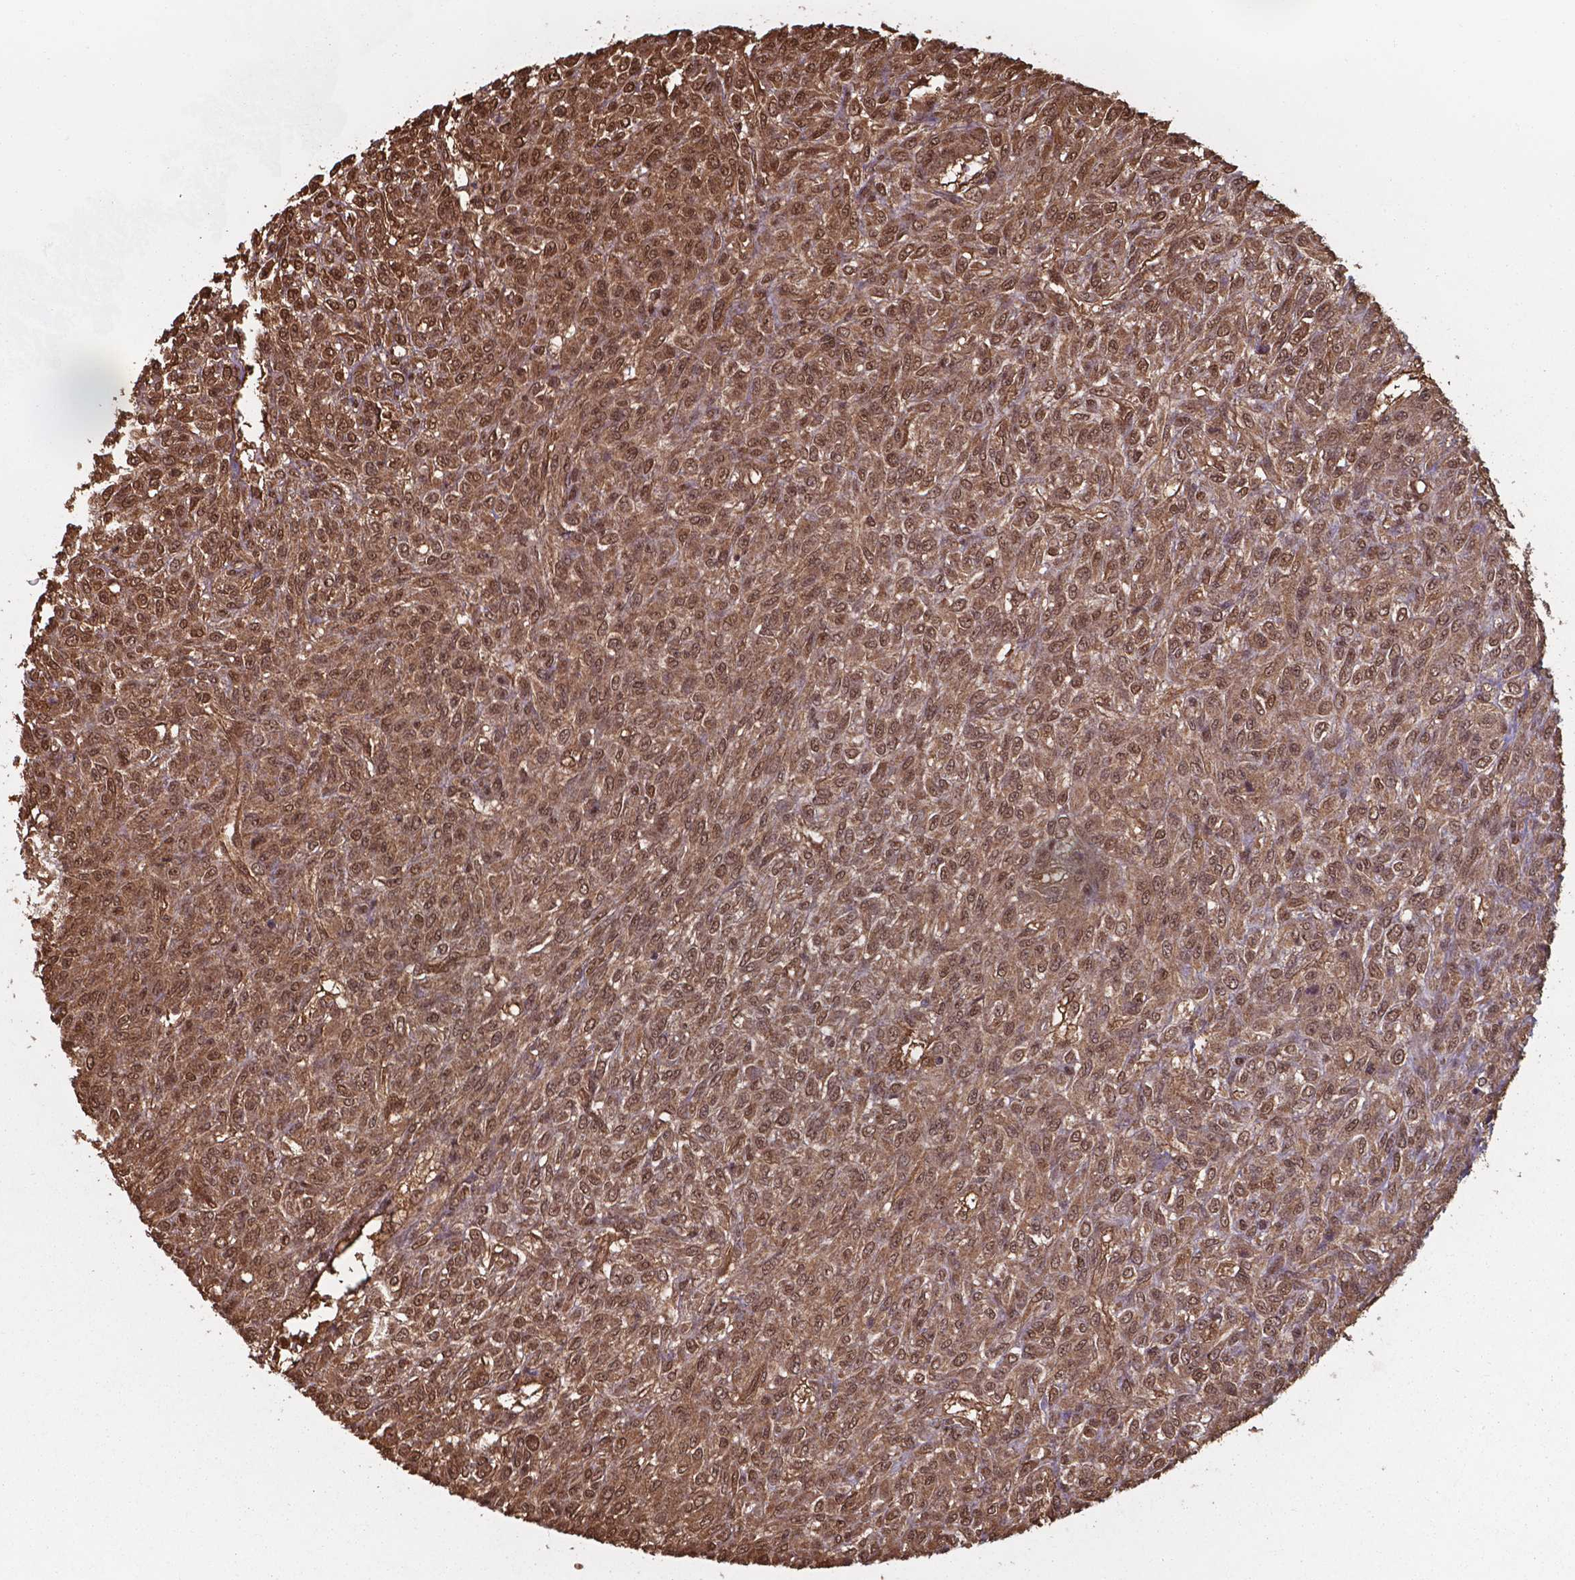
{"staining": {"intensity": "strong", "quantity": ">75%", "location": "cytoplasmic/membranous,nuclear"}, "tissue": "renal cancer", "cell_type": "Tumor cells", "image_type": "cancer", "snomed": [{"axis": "morphology", "description": "Adenocarcinoma, NOS"}, {"axis": "topography", "description": "Kidney"}], "caption": "DAB immunohistochemical staining of renal cancer shows strong cytoplasmic/membranous and nuclear protein staining in about >75% of tumor cells. (brown staining indicates protein expression, while blue staining denotes nuclei).", "gene": "CHP2", "patient": {"sex": "male", "age": 58}}